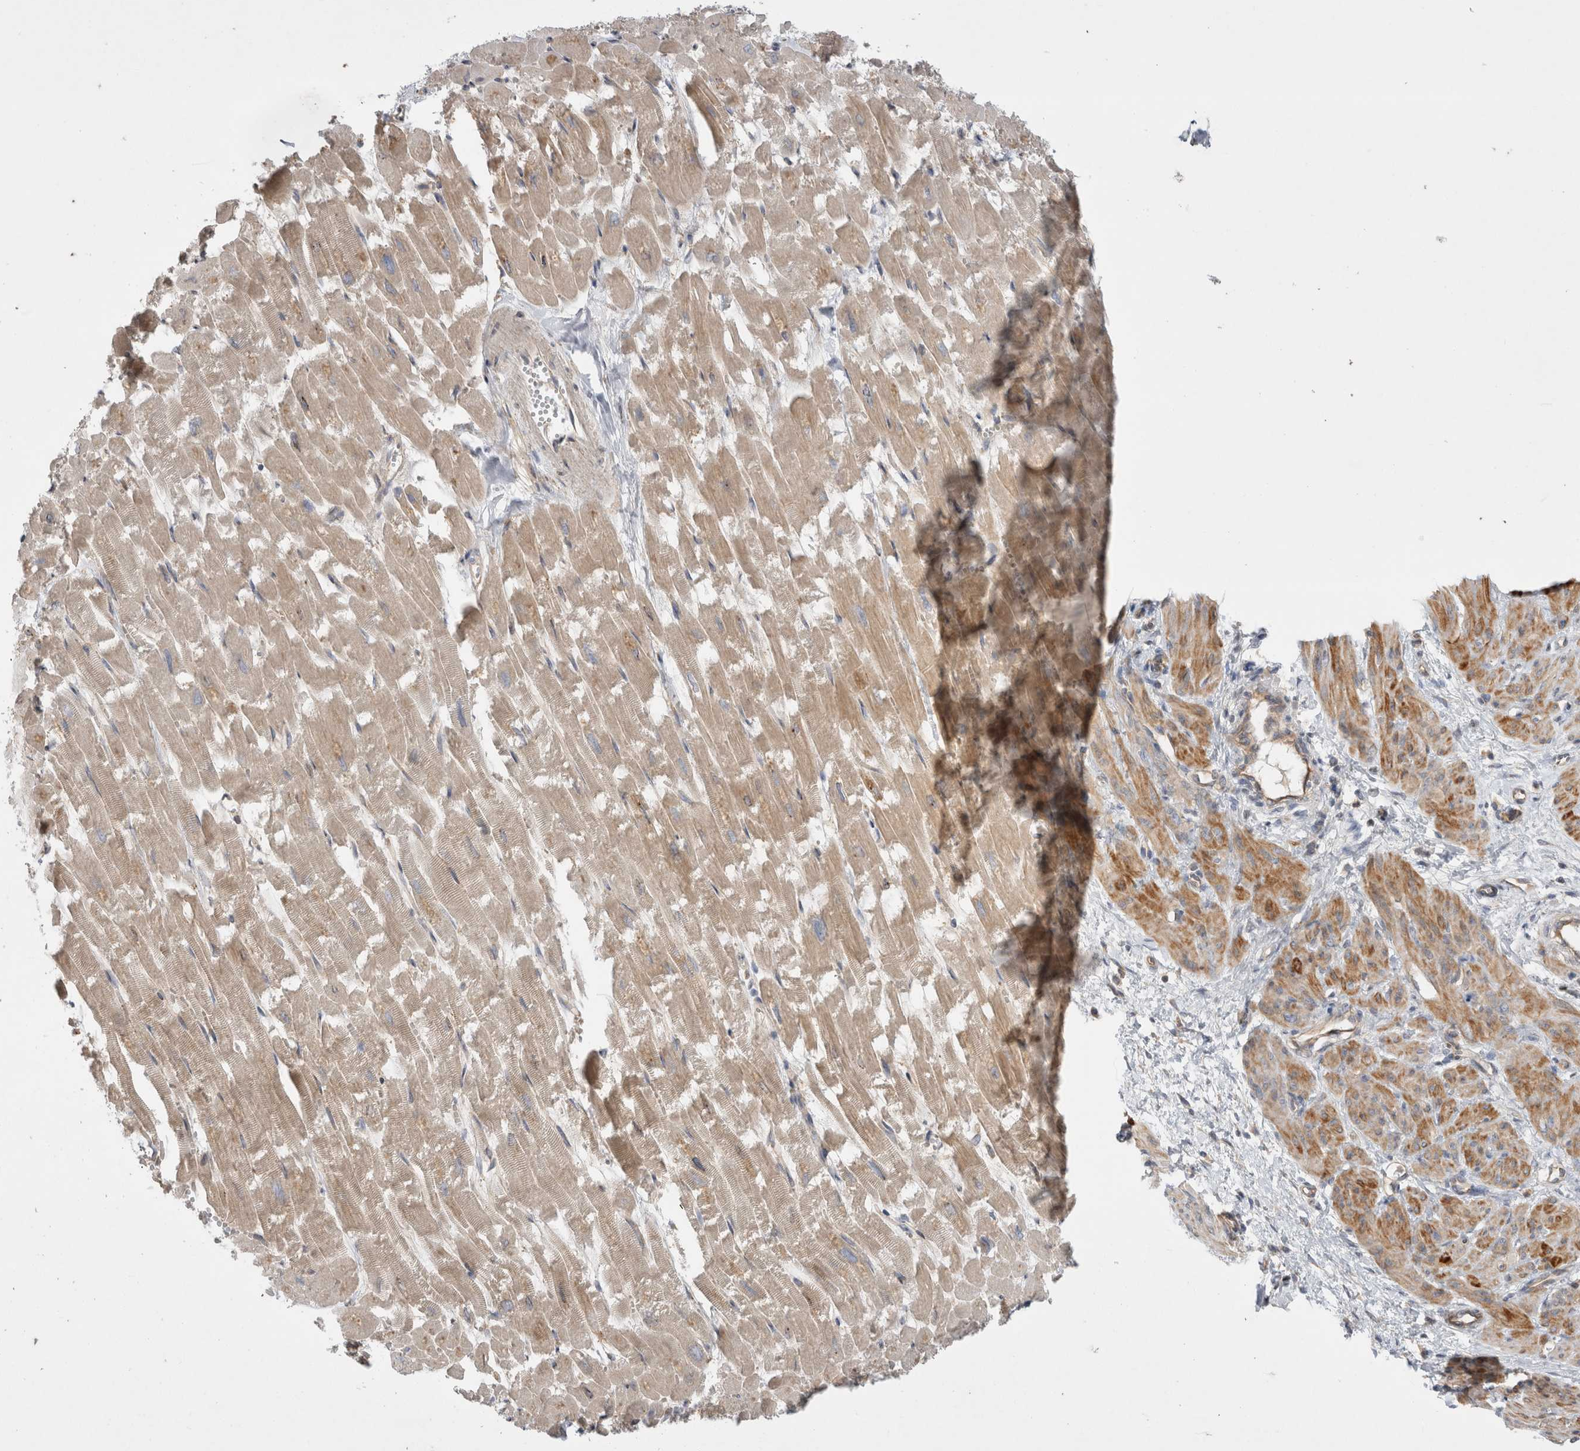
{"staining": {"intensity": "weak", "quantity": ">75%", "location": "cytoplasmic/membranous"}, "tissue": "heart muscle", "cell_type": "Cardiomyocytes", "image_type": "normal", "snomed": [{"axis": "morphology", "description": "Normal tissue, NOS"}, {"axis": "topography", "description": "Heart"}], "caption": "The micrograph demonstrates staining of unremarkable heart muscle, revealing weak cytoplasmic/membranous protein staining (brown color) within cardiomyocytes.", "gene": "PDCD10", "patient": {"sex": "male", "age": 54}}